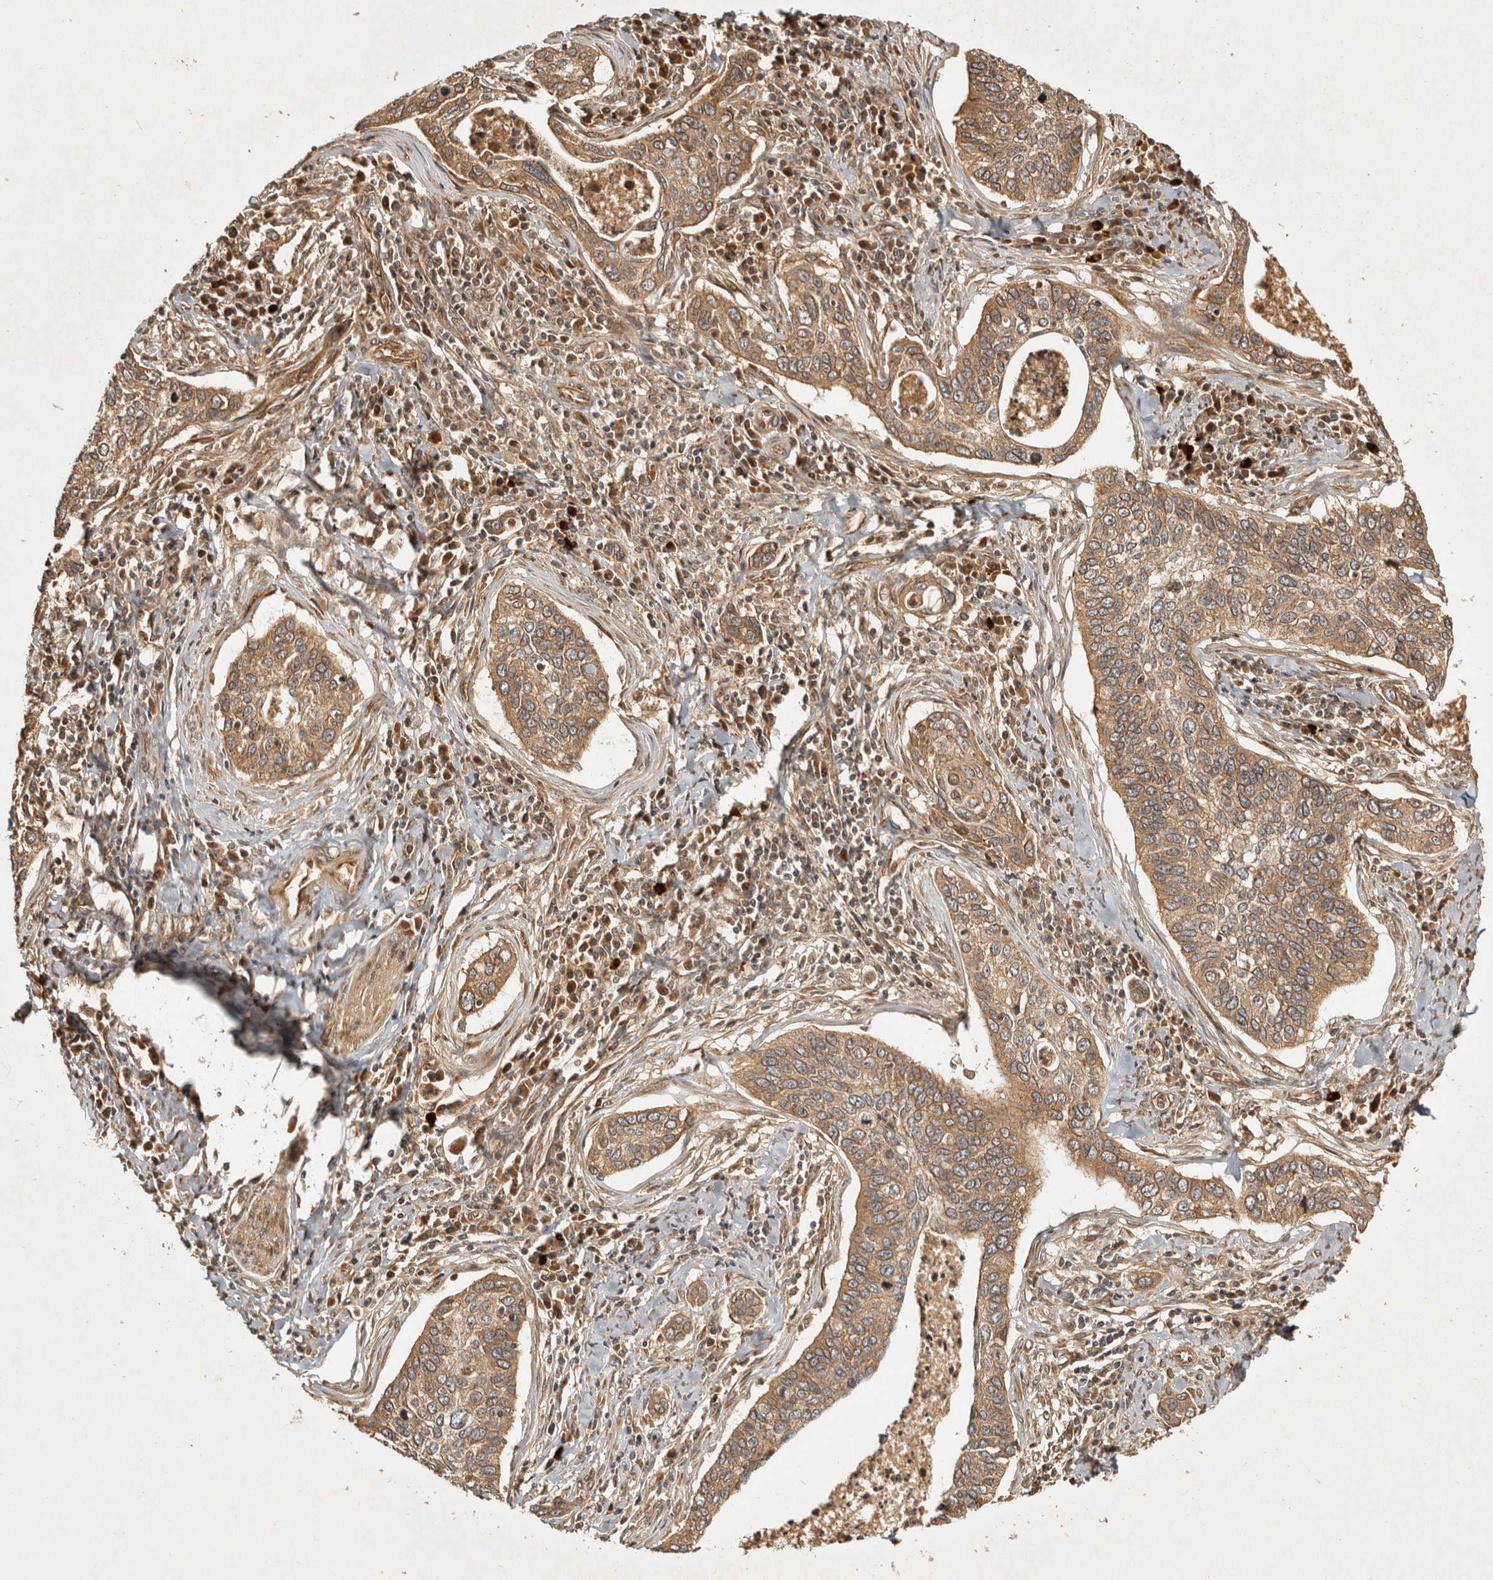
{"staining": {"intensity": "moderate", "quantity": ">75%", "location": "cytoplasmic/membranous"}, "tissue": "cervical cancer", "cell_type": "Tumor cells", "image_type": "cancer", "snomed": [{"axis": "morphology", "description": "Squamous cell carcinoma, NOS"}, {"axis": "topography", "description": "Cervix"}], "caption": "This is a photomicrograph of immunohistochemistry staining of cervical squamous cell carcinoma, which shows moderate expression in the cytoplasmic/membranous of tumor cells.", "gene": "CAMSAP2", "patient": {"sex": "female", "age": 53}}